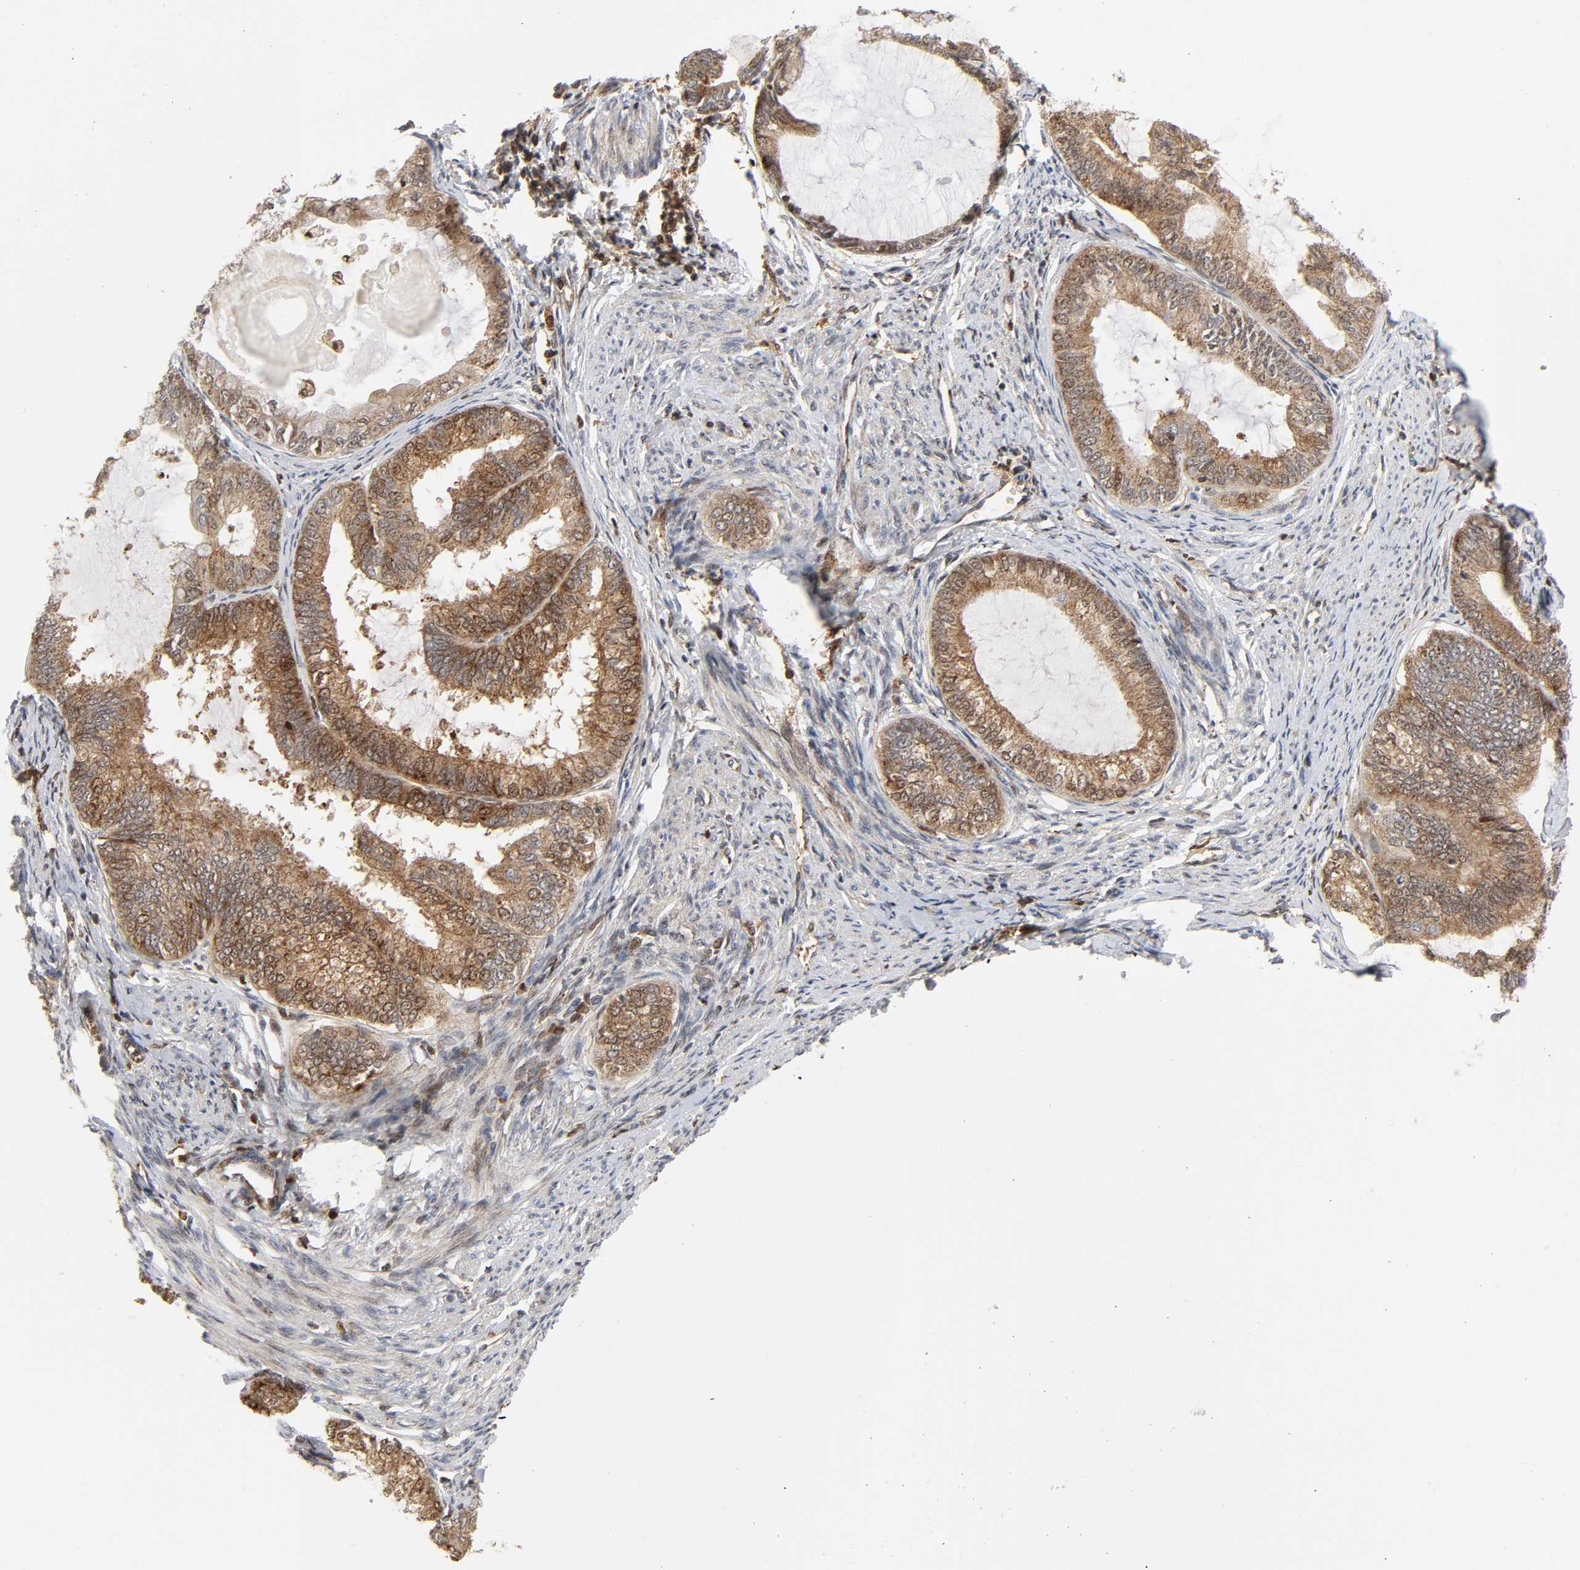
{"staining": {"intensity": "moderate", "quantity": ">75%", "location": "cytoplasmic/membranous"}, "tissue": "endometrial cancer", "cell_type": "Tumor cells", "image_type": "cancer", "snomed": [{"axis": "morphology", "description": "Adenocarcinoma, NOS"}, {"axis": "topography", "description": "Endometrium"}], "caption": "Endometrial adenocarcinoma tissue exhibits moderate cytoplasmic/membranous expression in approximately >75% of tumor cells (brown staining indicates protein expression, while blue staining denotes nuclei).", "gene": "MAPK1", "patient": {"sex": "female", "age": 86}}